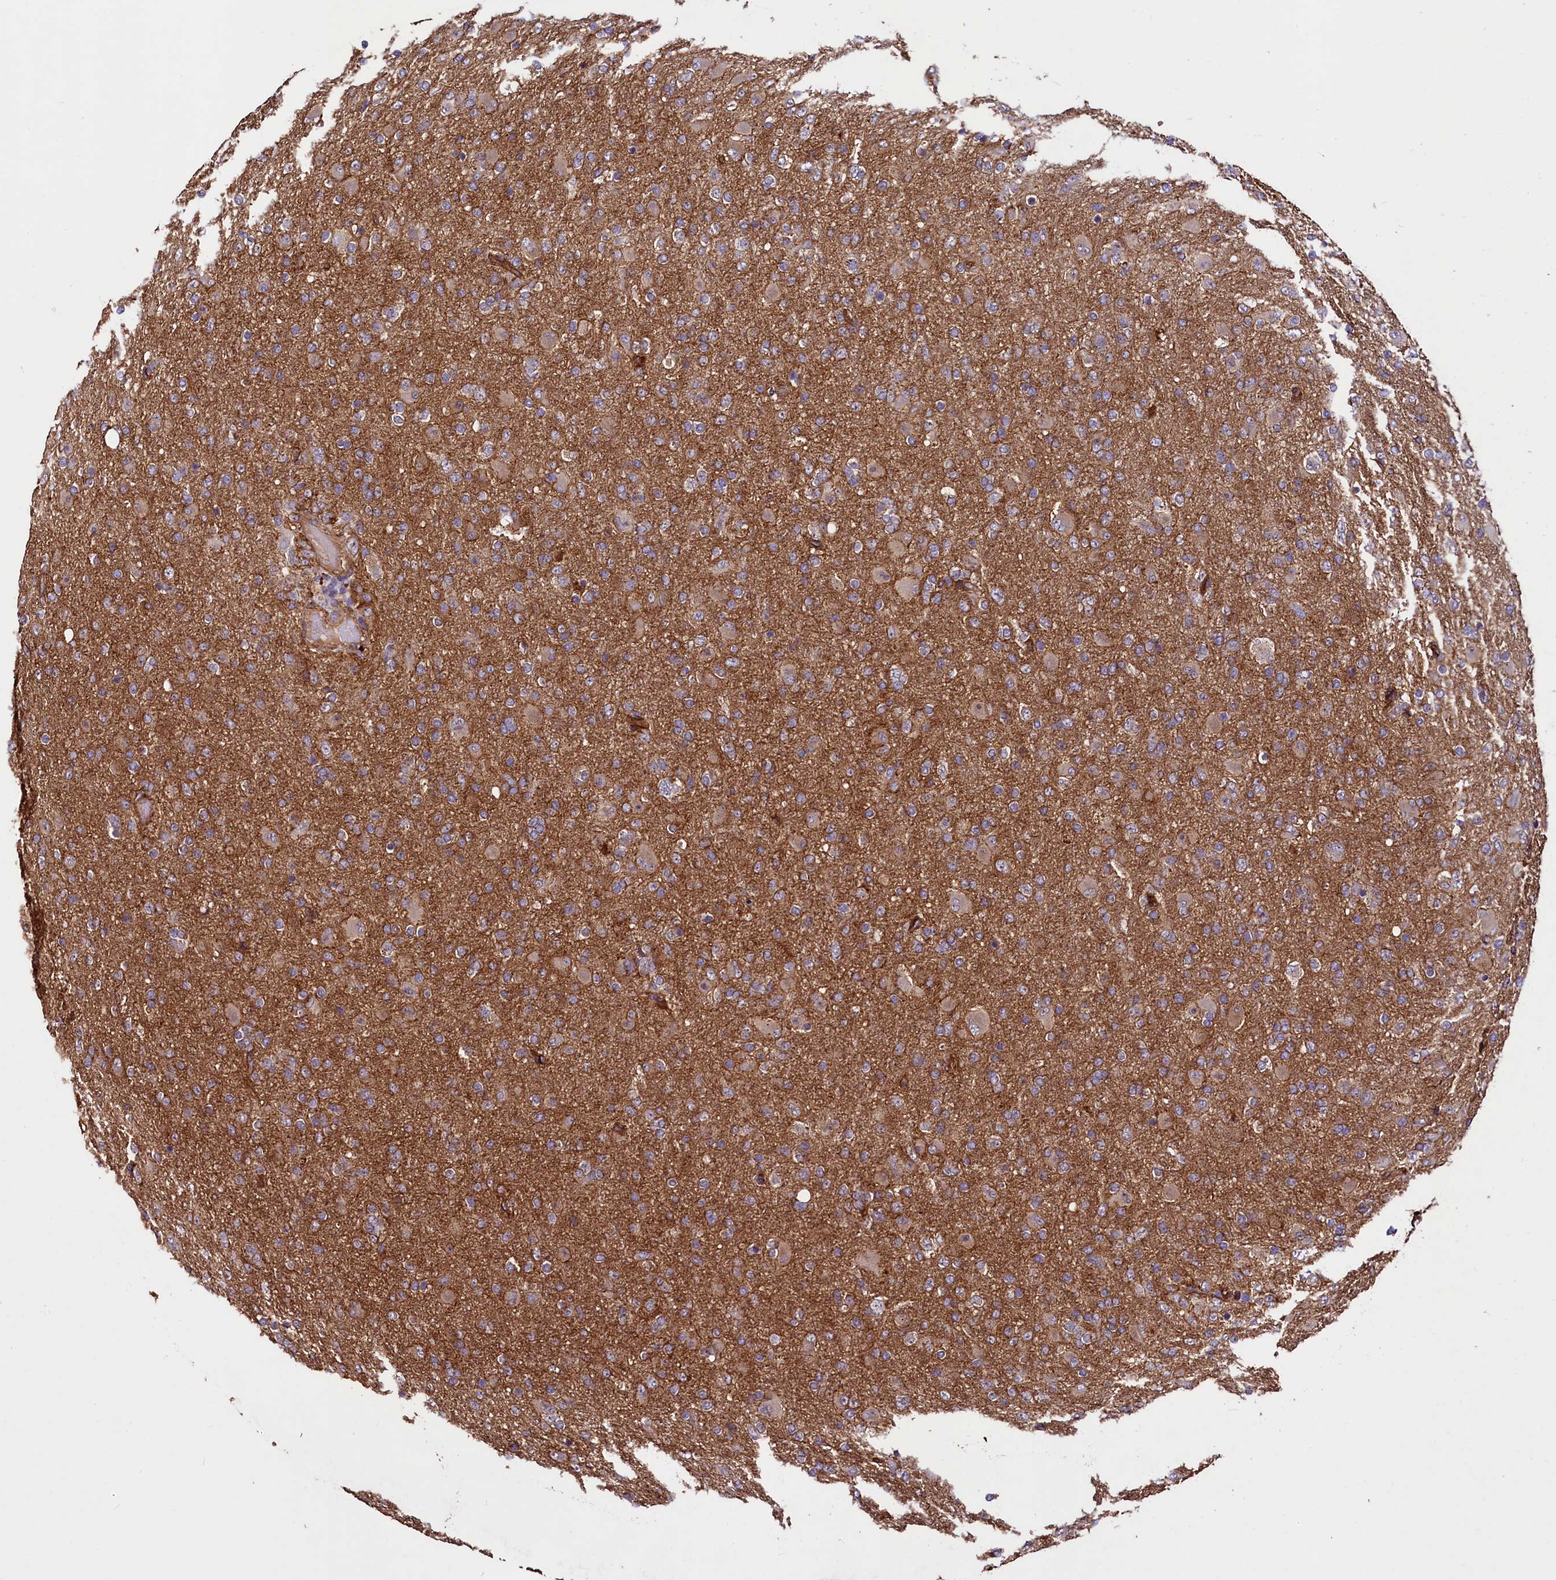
{"staining": {"intensity": "weak", "quantity": "25%-75%", "location": "cytoplasmic/membranous"}, "tissue": "glioma", "cell_type": "Tumor cells", "image_type": "cancer", "snomed": [{"axis": "morphology", "description": "Glioma, malignant, Low grade"}, {"axis": "topography", "description": "Brain"}], "caption": "IHC image of malignant low-grade glioma stained for a protein (brown), which displays low levels of weak cytoplasmic/membranous positivity in about 25%-75% of tumor cells.", "gene": "PALM", "patient": {"sex": "male", "age": 65}}